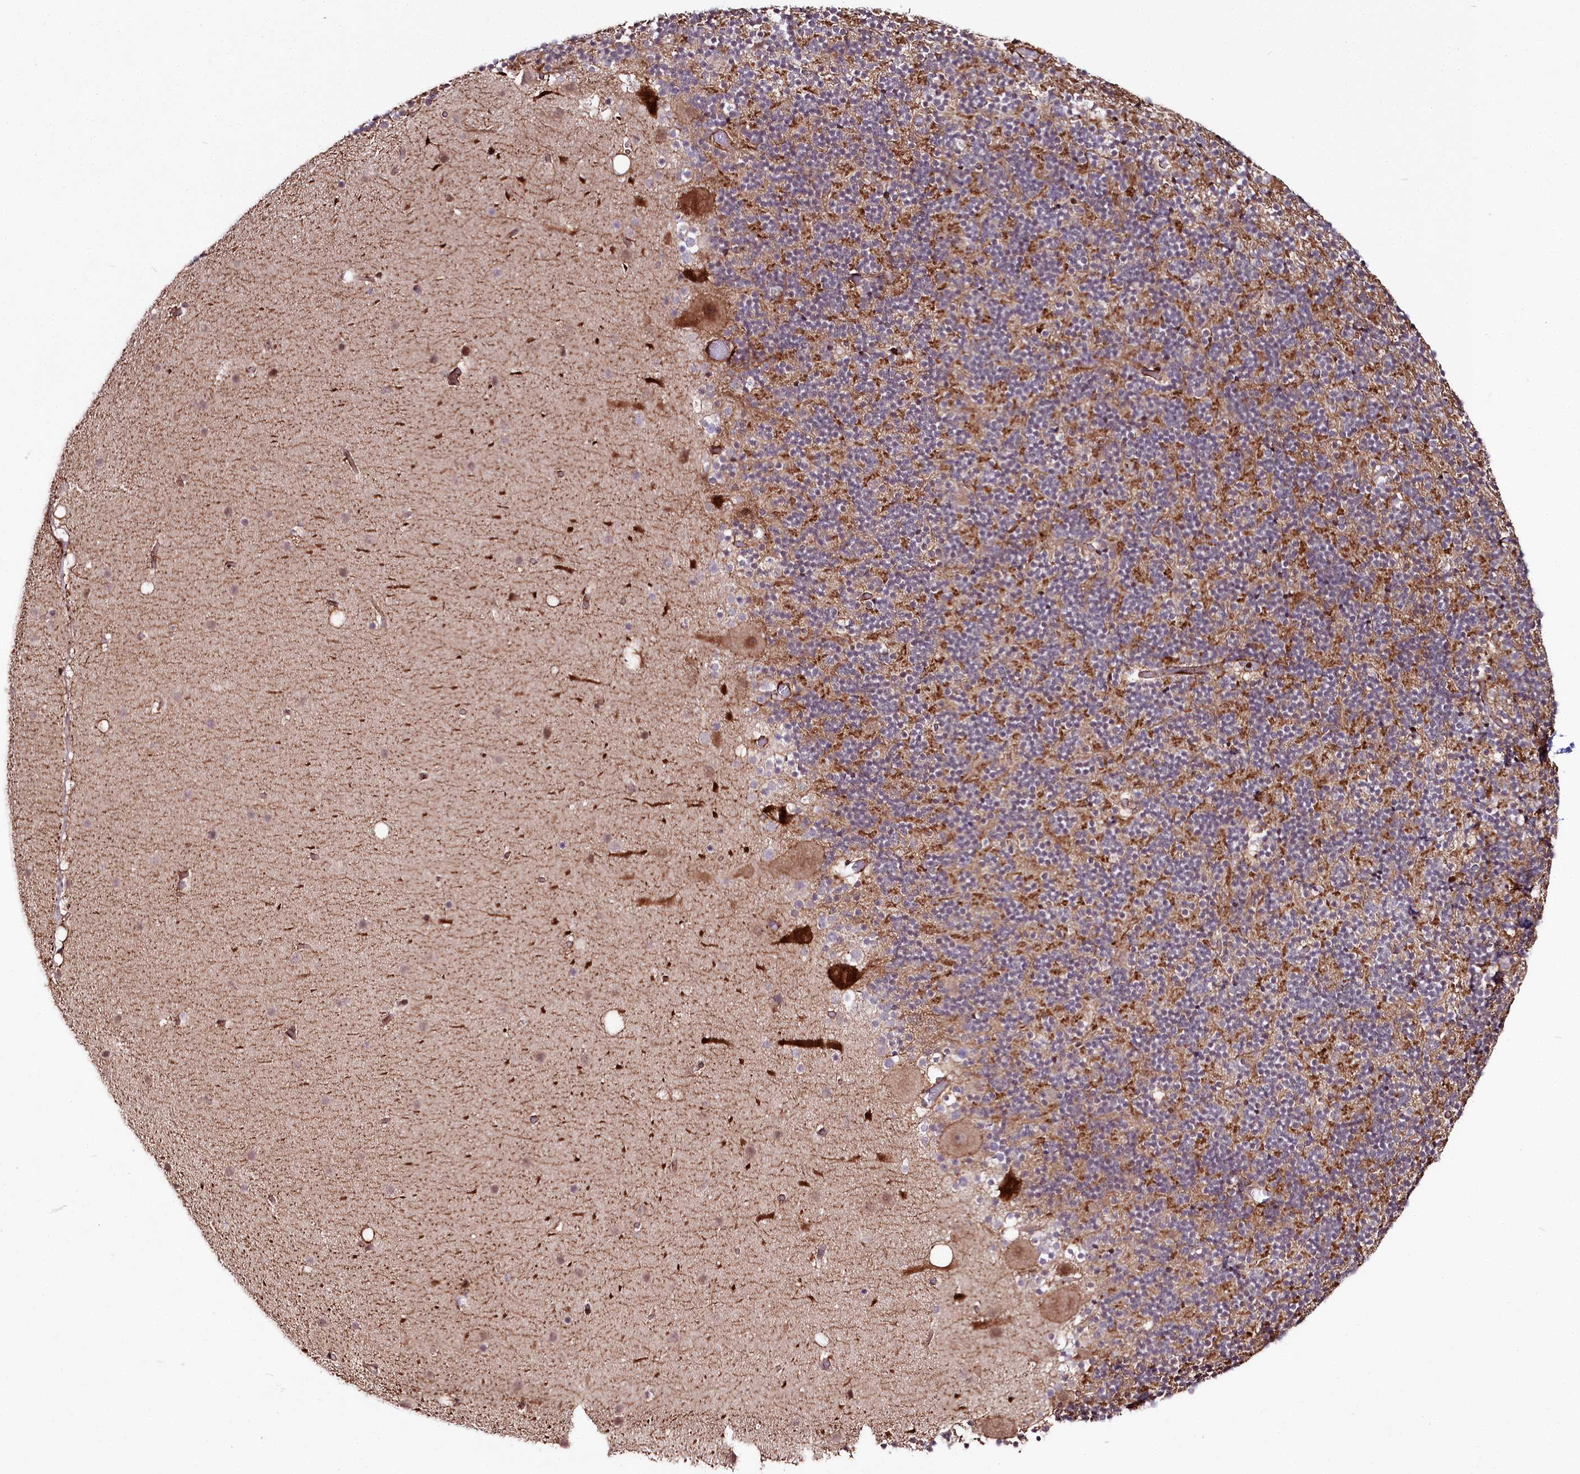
{"staining": {"intensity": "moderate", "quantity": "25%-75%", "location": "cytoplasmic/membranous"}, "tissue": "cerebellum", "cell_type": "Cells in granular layer", "image_type": "normal", "snomed": [{"axis": "morphology", "description": "Normal tissue, NOS"}, {"axis": "topography", "description": "Cerebellum"}], "caption": "DAB immunohistochemical staining of unremarkable cerebellum reveals moderate cytoplasmic/membranous protein staining in approximately 25%-75% of cells in granular layer.", "gene": "PHLDB1", "patient": {"sex": "male", "age": 57}}